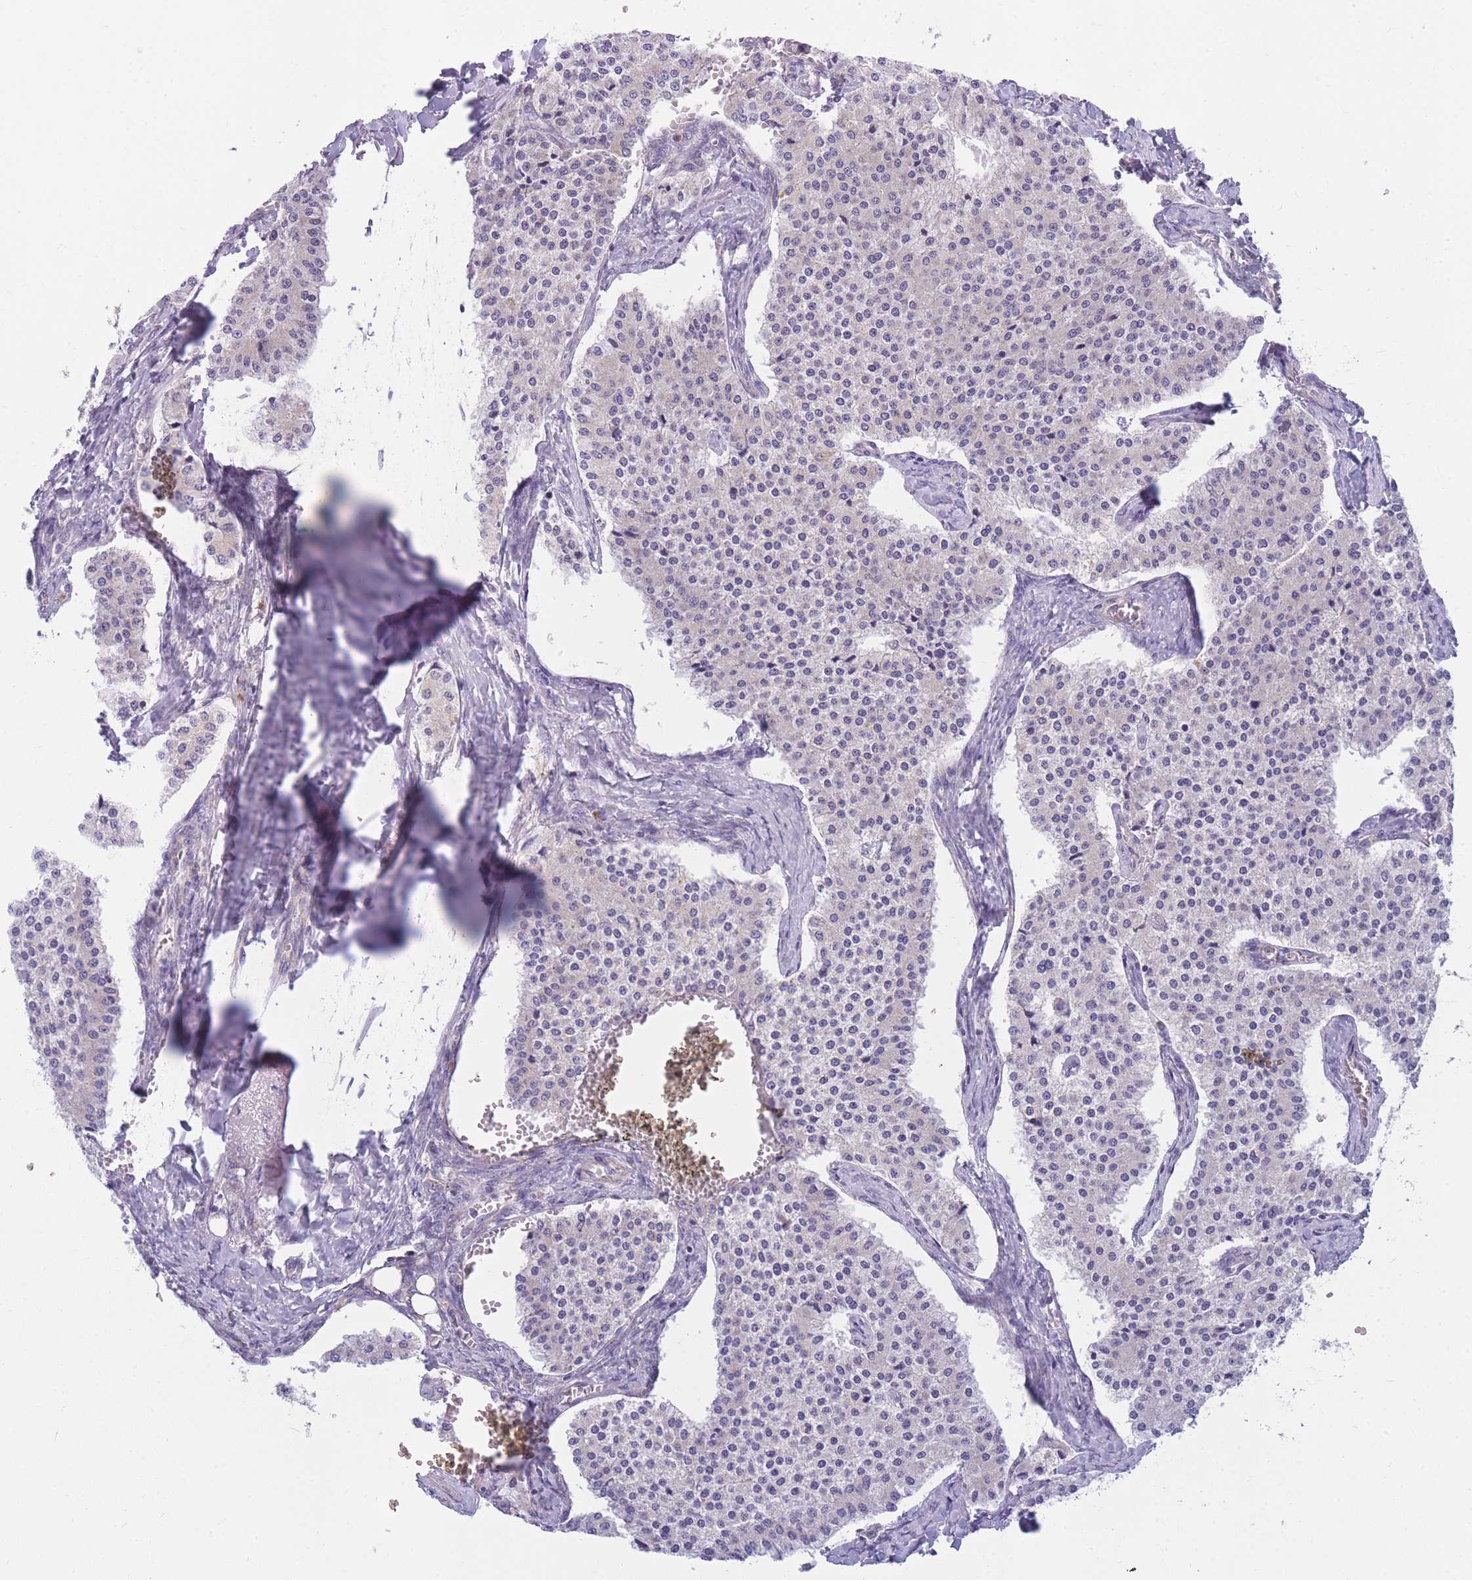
{"staining": {"intensity": "negative", "quantity": "none", "location": "none"}, "tissue": "carcinoid", "cell_type": "Tumor cells", "image_type": "cancer", "snomed": [{"axis": "morphology", "description": "Carcinoid, malignant, NOS"}, {"axis": "topography", "description": "Colon"}], "caption": "Immunohistochemistry (IHC) image of neoplastic tissue: carcinoid (malignant) stained with DAB (3,3'-diaminobenzidine) reveals no significant protein staining in tumor cells.", "gene": "MRPS11", "patient": {"sex": "female", "age": 52}}